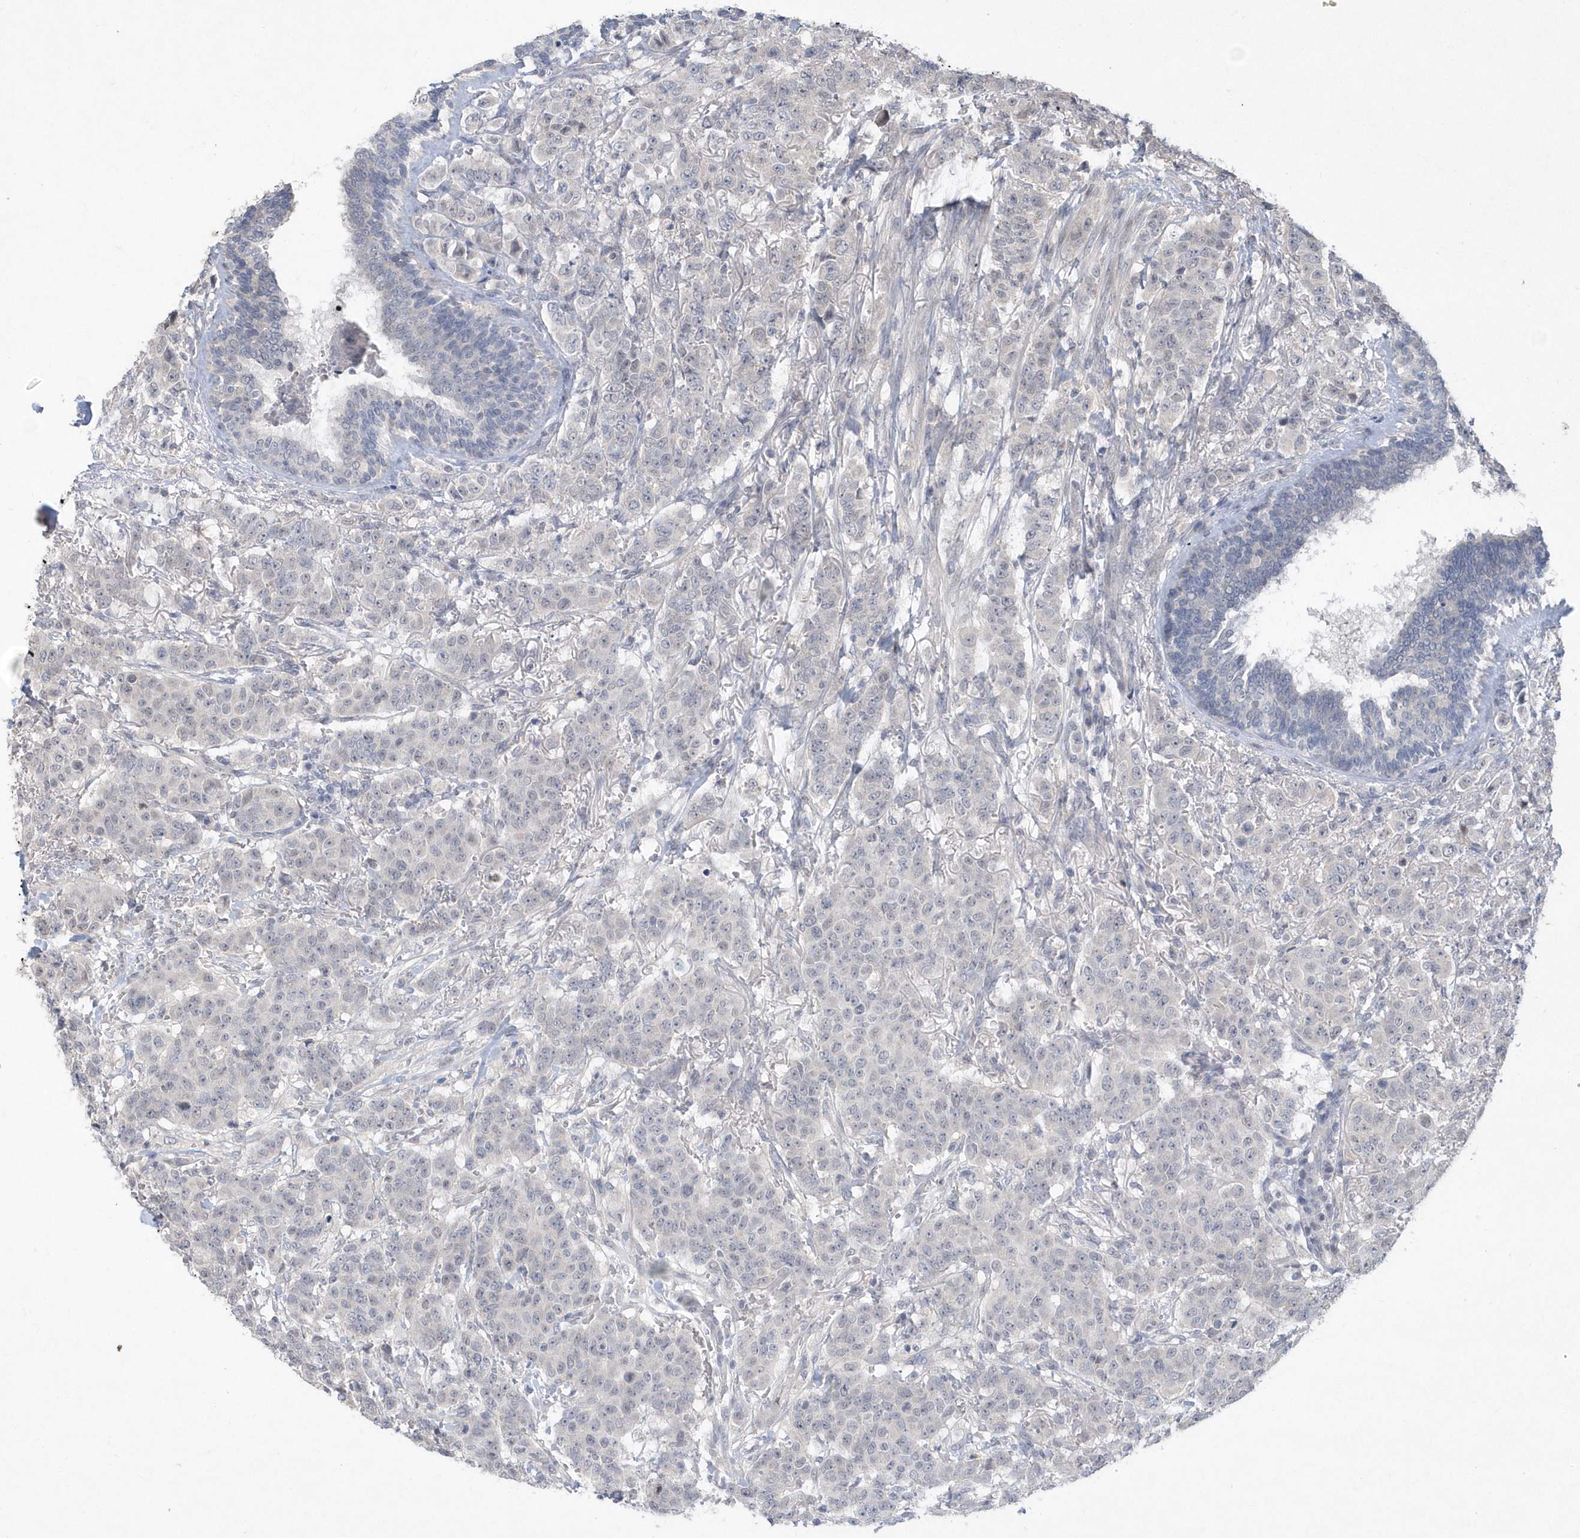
{"staining": {"intensity": "negative", "quantity": "none", "location": "none"}, "tissue": "breast cancer", "cell_type": "Tumor cells", "image_type": "cancer", "snomed": [{"axis": "morphology", "description": "Duct carcinoma"}, {"axis": "topography", "description": "Breast"}], "caption": "A micrograph of breast invasive ductal carcinoma stained for a protein reveals no brown staining in tumor cells. (DAB (3,3'-diaminobenzidine) immunohistochemistry visualized using brightfield microscopy, high magnification).", "gene": "TSPEAR", "patient": {"sex": "female", "age": 40}}